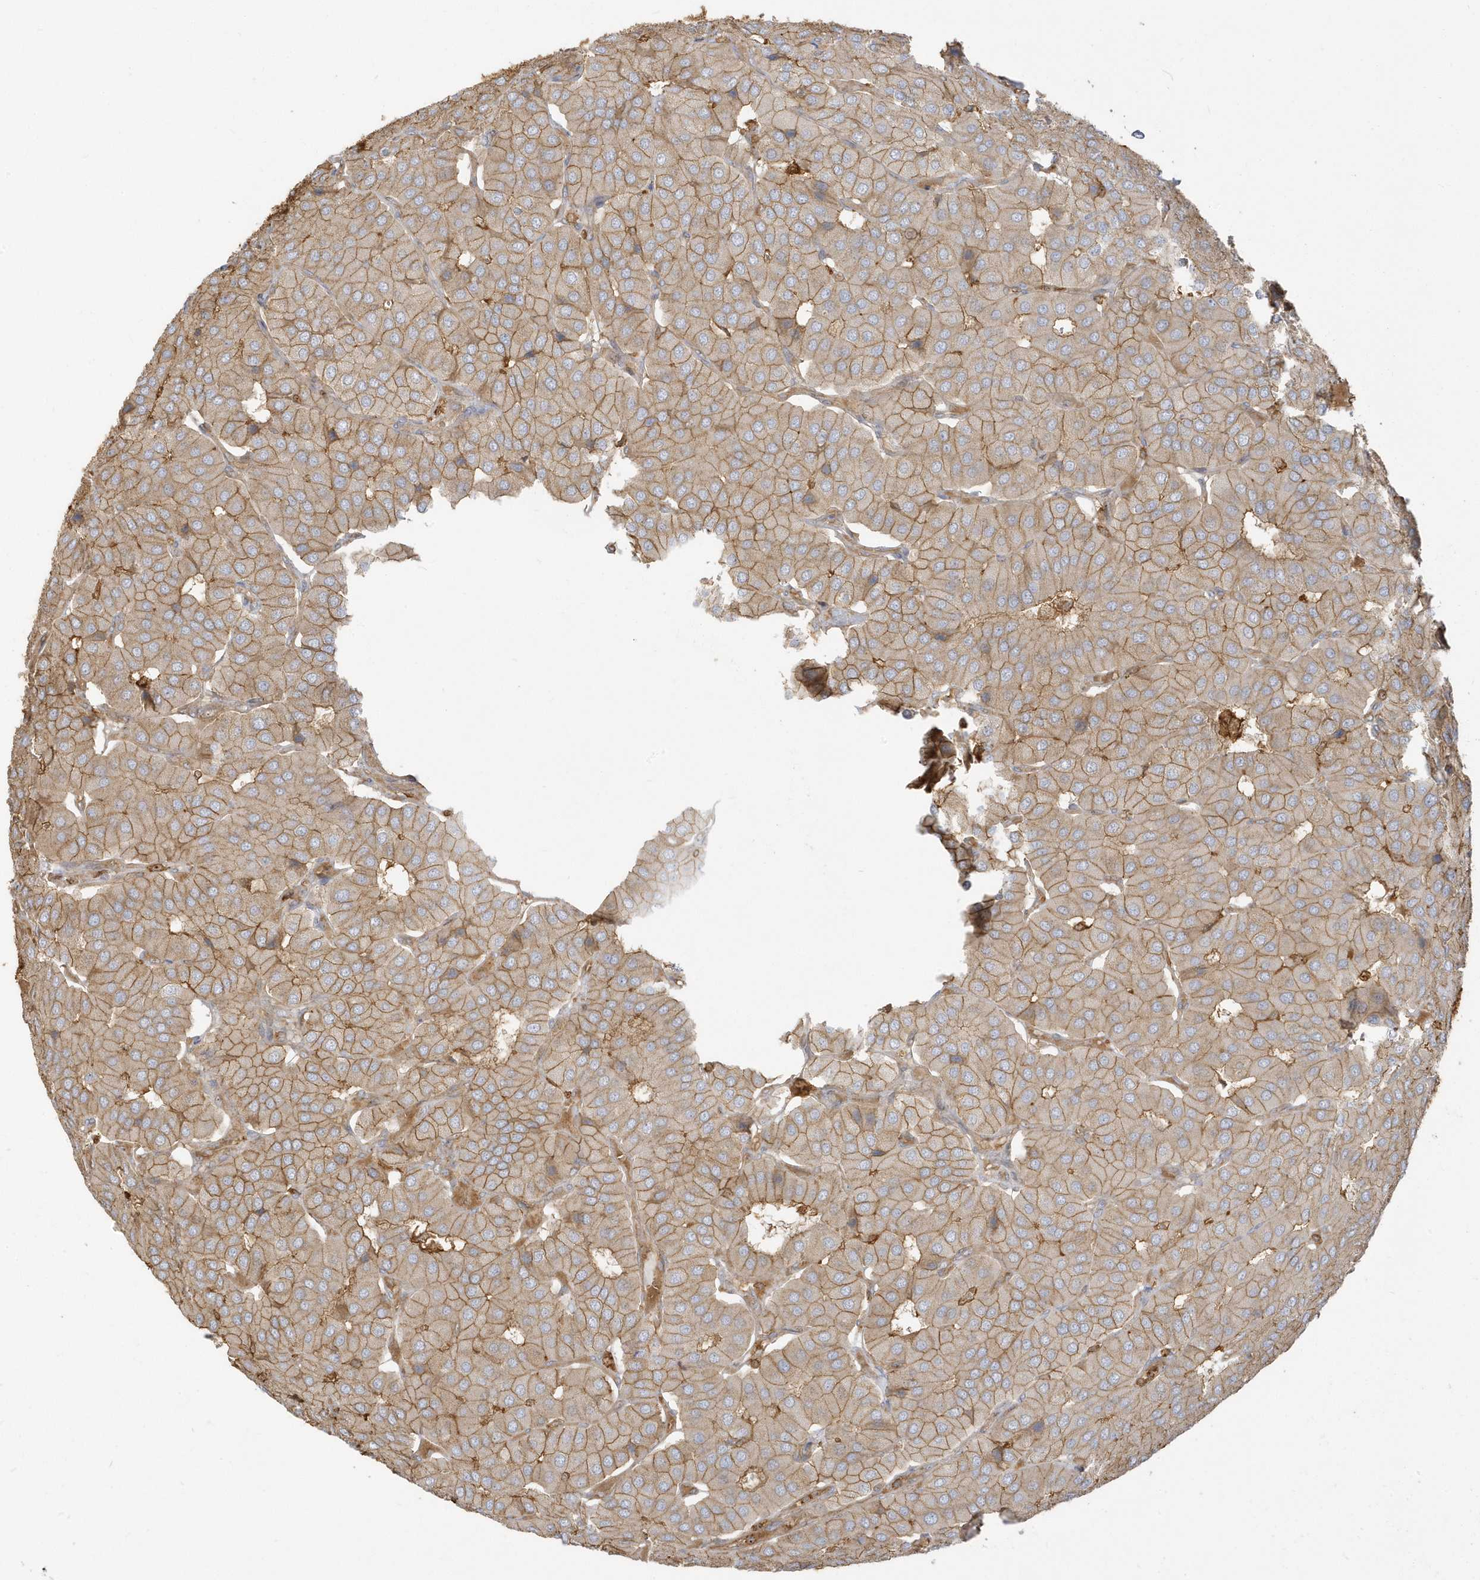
{"staining": {"intensity": "moderate", "quantity": ">75%", "location": "cytoplasmic/membranous"}, "tissue": "parathyroid gland", "cell_type": "Glandular cells", "image_type": "normal", "snomed": [{"axis": "morphology", "description": "Normal tissue, NOS"}, {"axis": "morphology", "description": "Adenoma, NOS"}, {"axis": "topography", "description": "Parathyroid gland"}], "caption": "Immunohistochemical staining of normal human parathyroid gland reveals moderate cytoplasmic/membranous protein staining in approximately >75% of glandular cells. (Brightfield microscopy of DAB IHC at high magnification).", "gene": "ZBTB8A", "patient": {"sex": "female", "age": 86}}